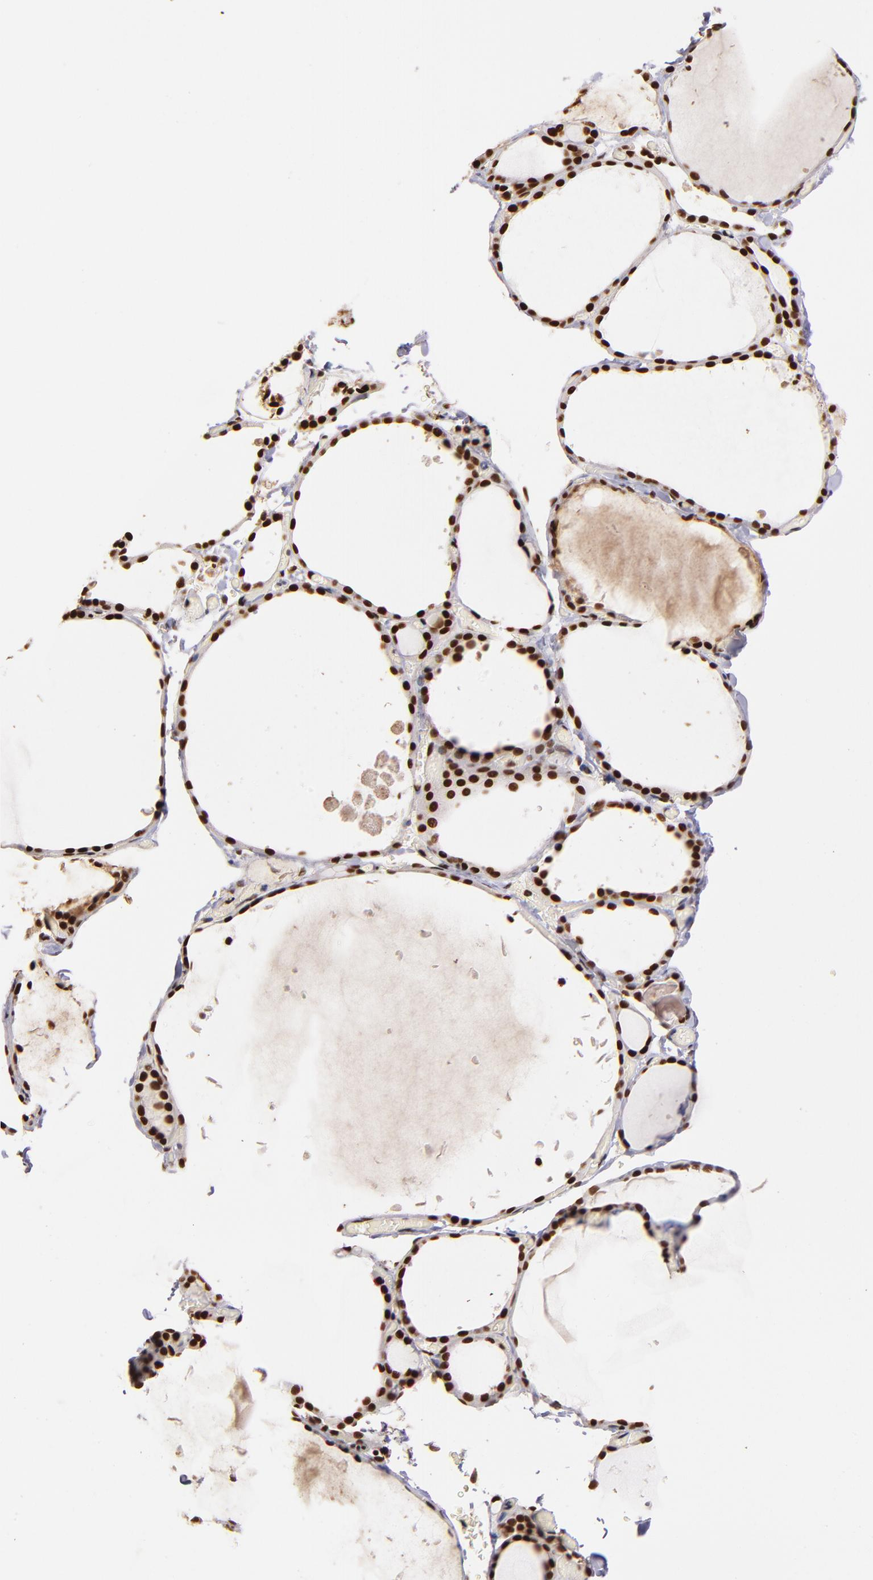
{"staining": {"intensity": "strong", "quantity": ">75%", "location": "nuclear"}, "tissue": "thyroid gland", "cell_type": "Glandular cells", "image_type": "normal", "snomed": [{"axis": "morphology", "description": "Normal tissue, NOS"}, {"axis": "topography", "description": "Thyroid gland"}], "caption": "Protein staining by immunohistochemistry shows strong nuclear positivity in approximately >75% of glandular cells in benign thyroid gland.", "gene": "ZNF146", "patient": {"sex": "female", "age": 22}}